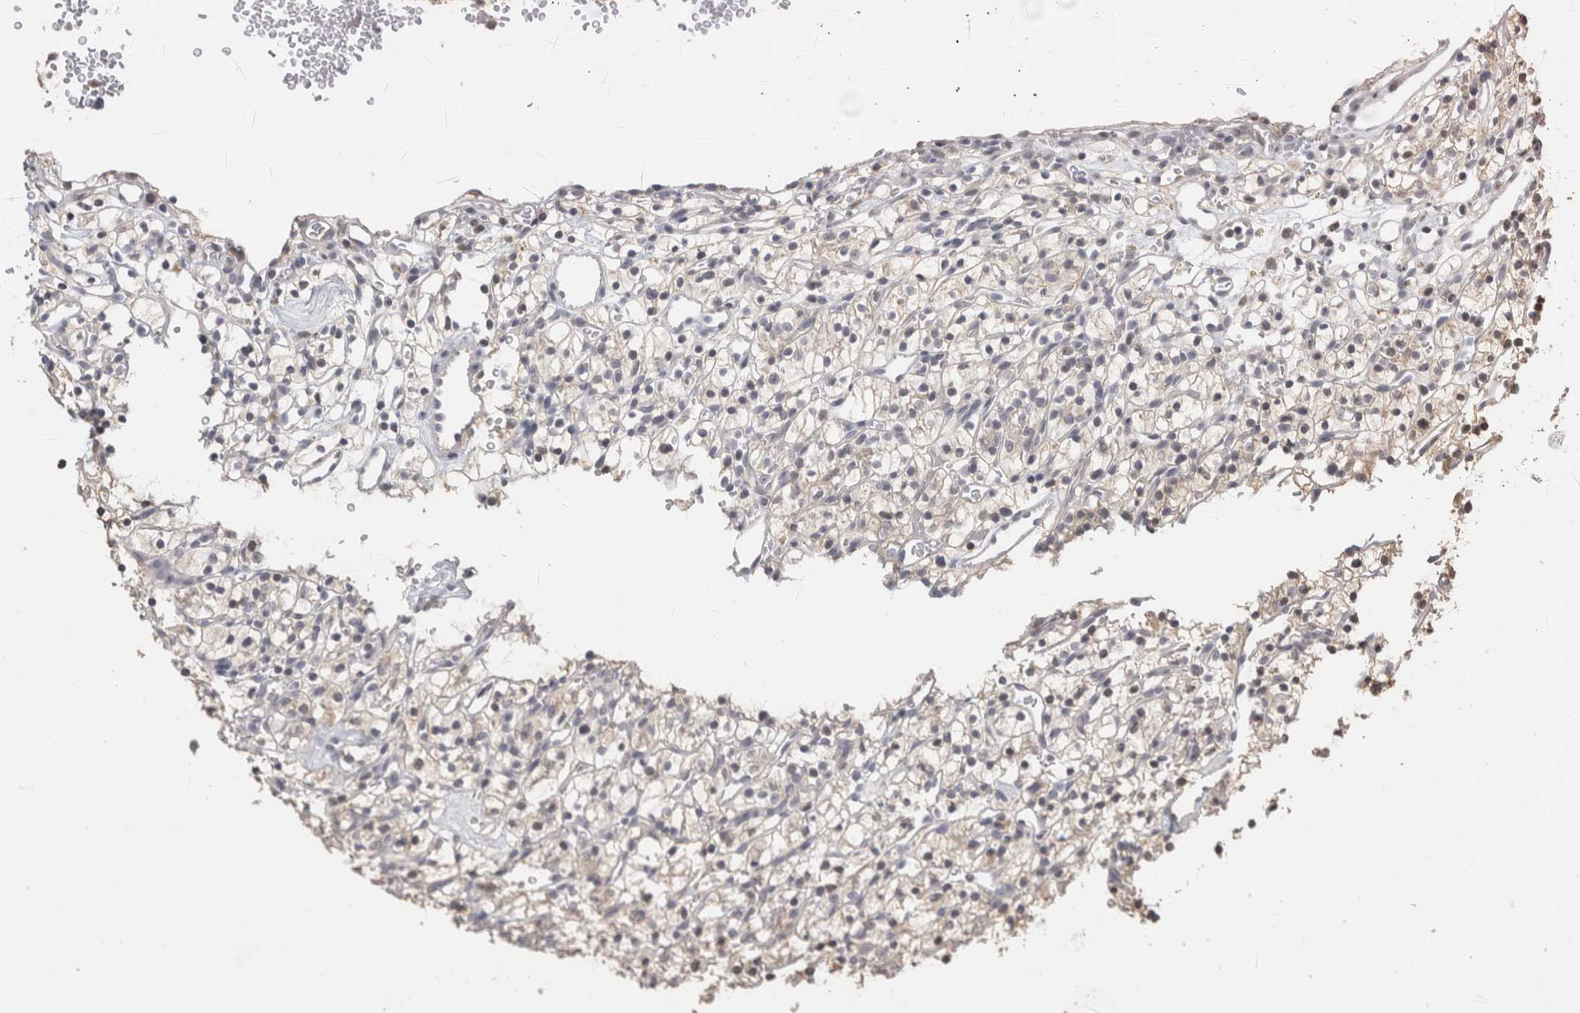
{"staining": {"intensity": "weak", "quantity": "<25%", "location": "cytoplasmic/membranous"}, "tissue": "renal cancer", "cell_type": "Tumor cells", "image_type": "cancer", "snomed": [{"axis": "morphology", "description": "Adenocarcinoma, NOS"}, {"axis": "topography", "description": "Kidney"}], "caption": "High power microscopy histopathology image of an immunohistochemistry image of adenocarcinoma (renal), revealing no significant positivity in tumor cells. Nuclei are stained in blue.", "gene": "CRAT", "patient": {"sex": "female", "age": 57}}